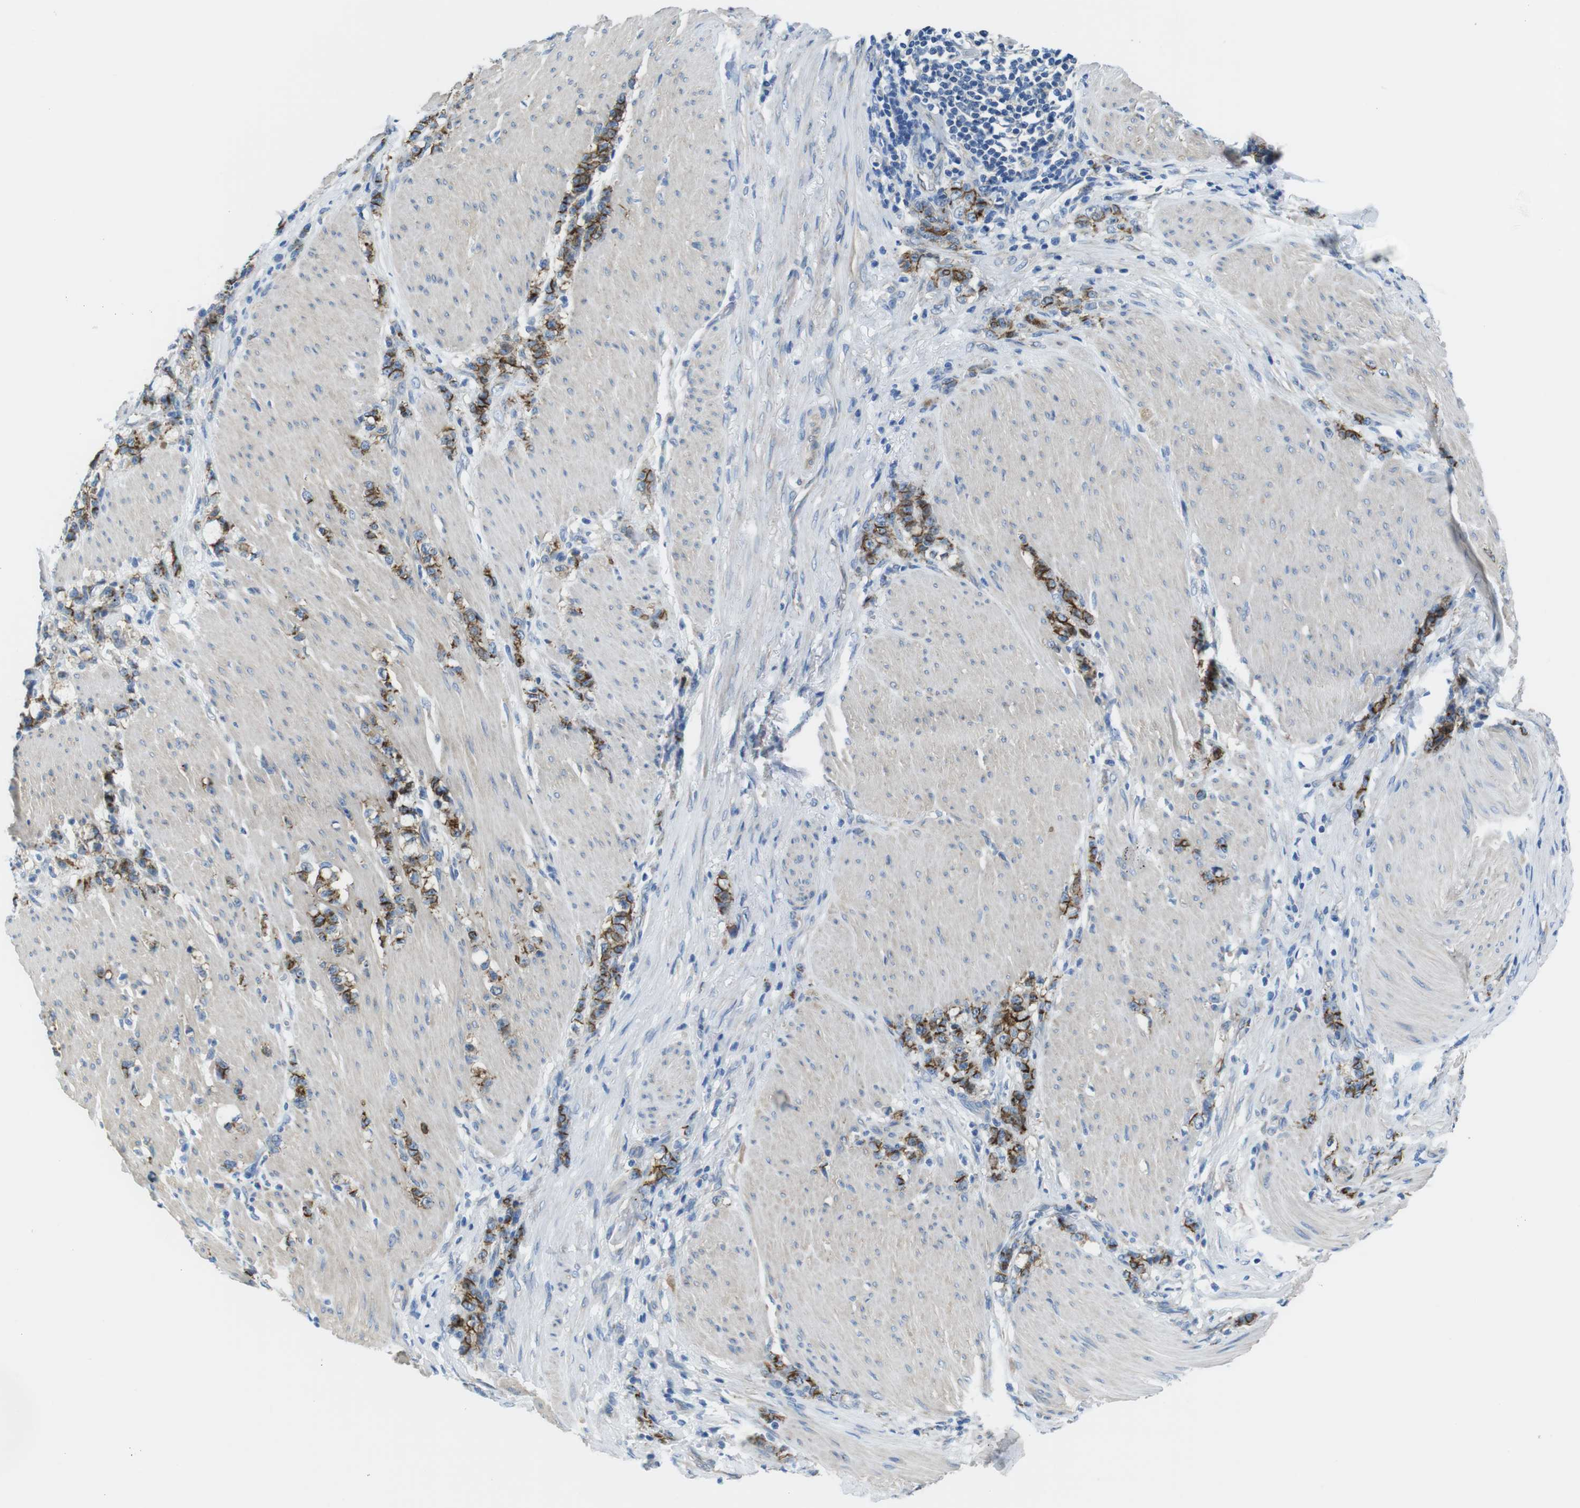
{"staining": {"intensity": "strong", "quantity": ">75%", "location": "cytoplasmic/membranous"}, "tissue": "stomach cancer", "cell_type": "Tumor cells", "image_type": "cancer", "snomed": [{"axis": "morphology", "description": "Adenocarcinoma, NOS"}, {"axis": "topography", "description": "Stomach, lower"}], "caption": "Protein expression analysis of stomach cancer (adenocarcinoma) displays strong cytoplasmic/membranous staining in about >75% of tumor cells.", "gene": "CDH8", "patient": {"sex": "male", "age": 88}}